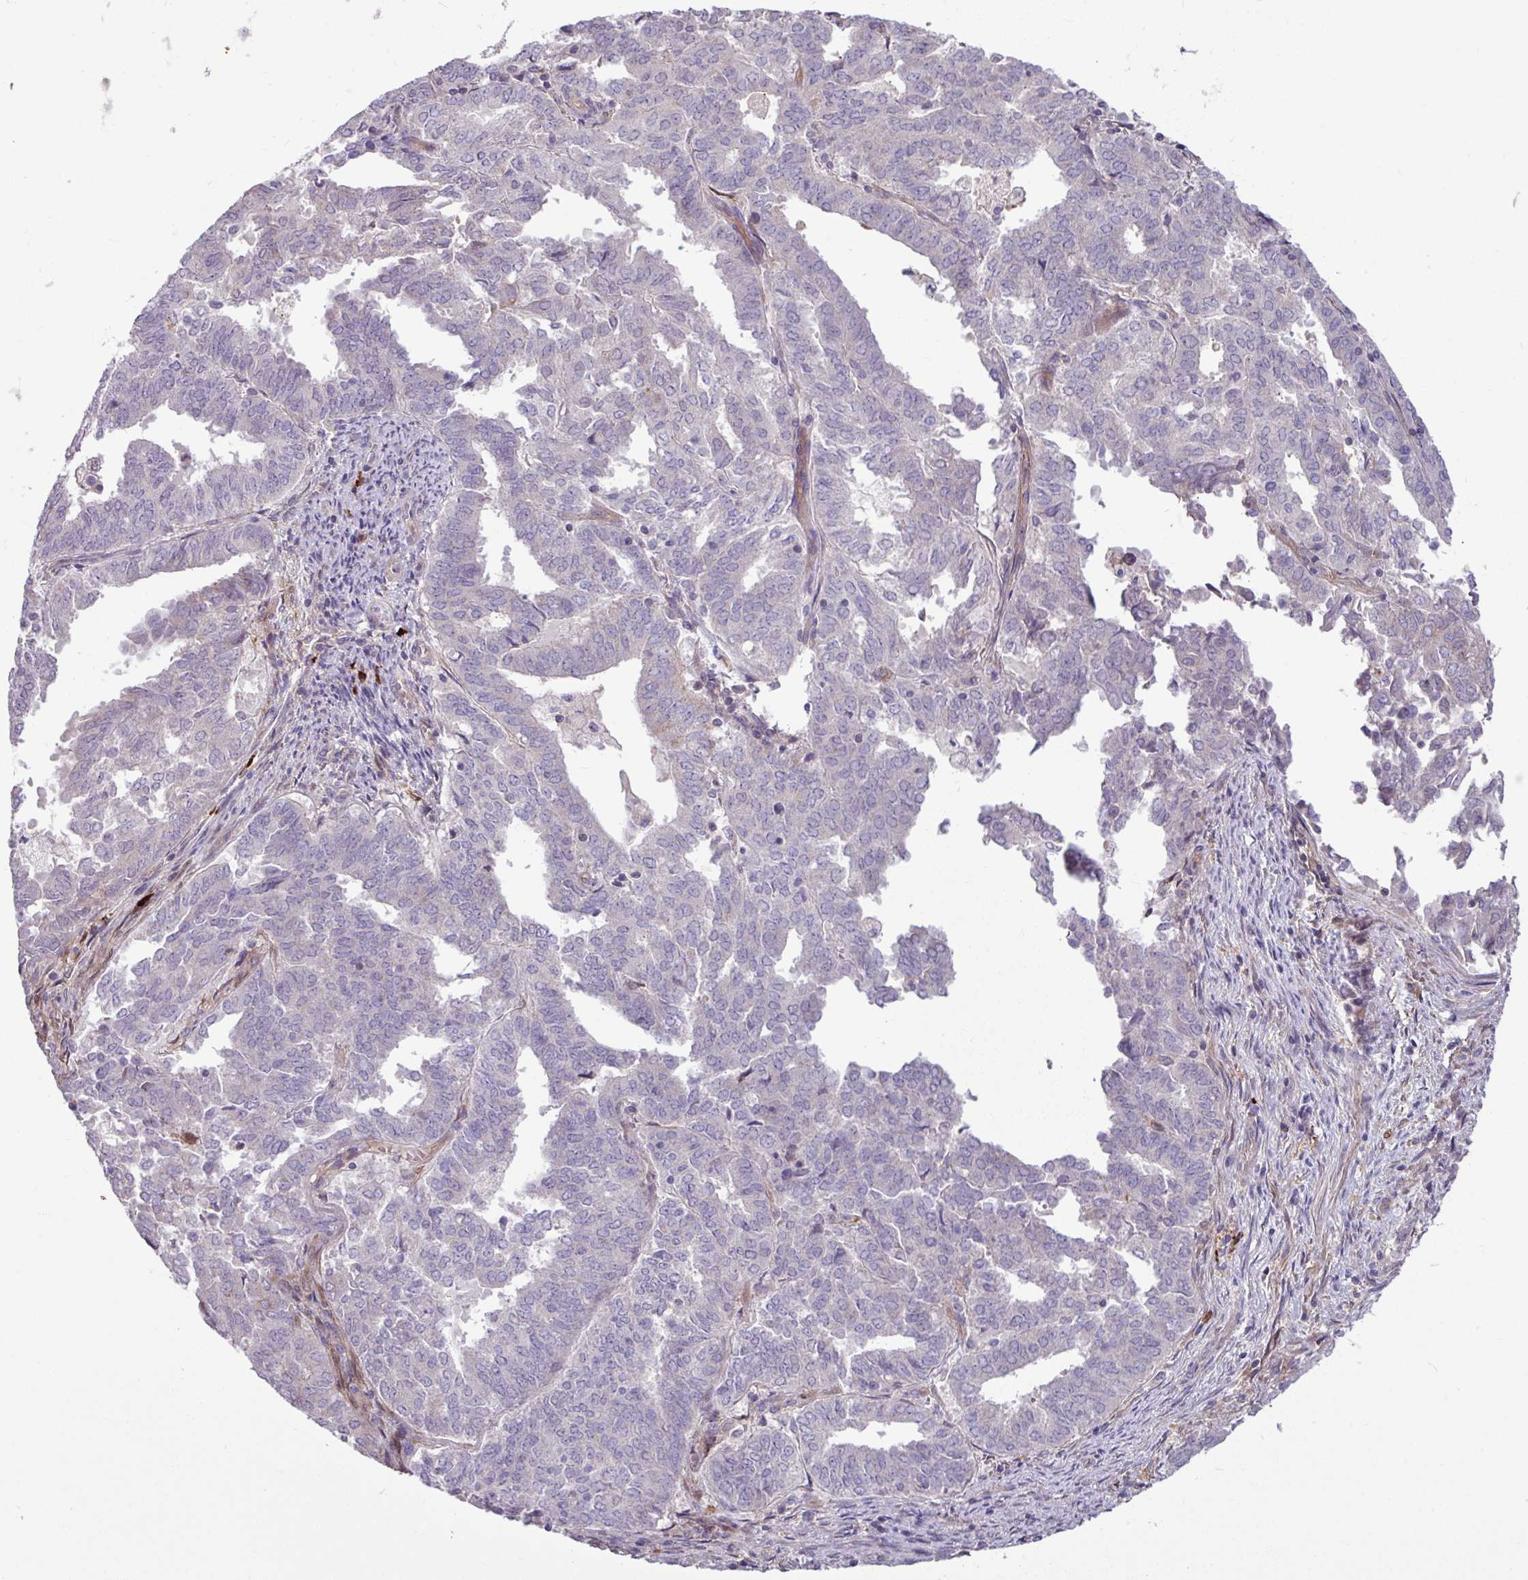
{"staining": {"intensity": "negative", "quantity": "none", "location": "none"}, "tissue": "endometrial cancer", "cell_type": "Tumor cells", "image_type": "cancer", "snomed": [{"axis": "morphology", "description": "Adenocarcinoma, NOS"}, {"axis": "topography", "description": "Endometrium"}], "caption": "IHC of endometrial adenocarcinoma reveals no staining in tumor cells. (DAB immunohistochemistry, high magnification).", "gene": "B4GALNT4", "patient": {"sex": "female", "age": 72}}